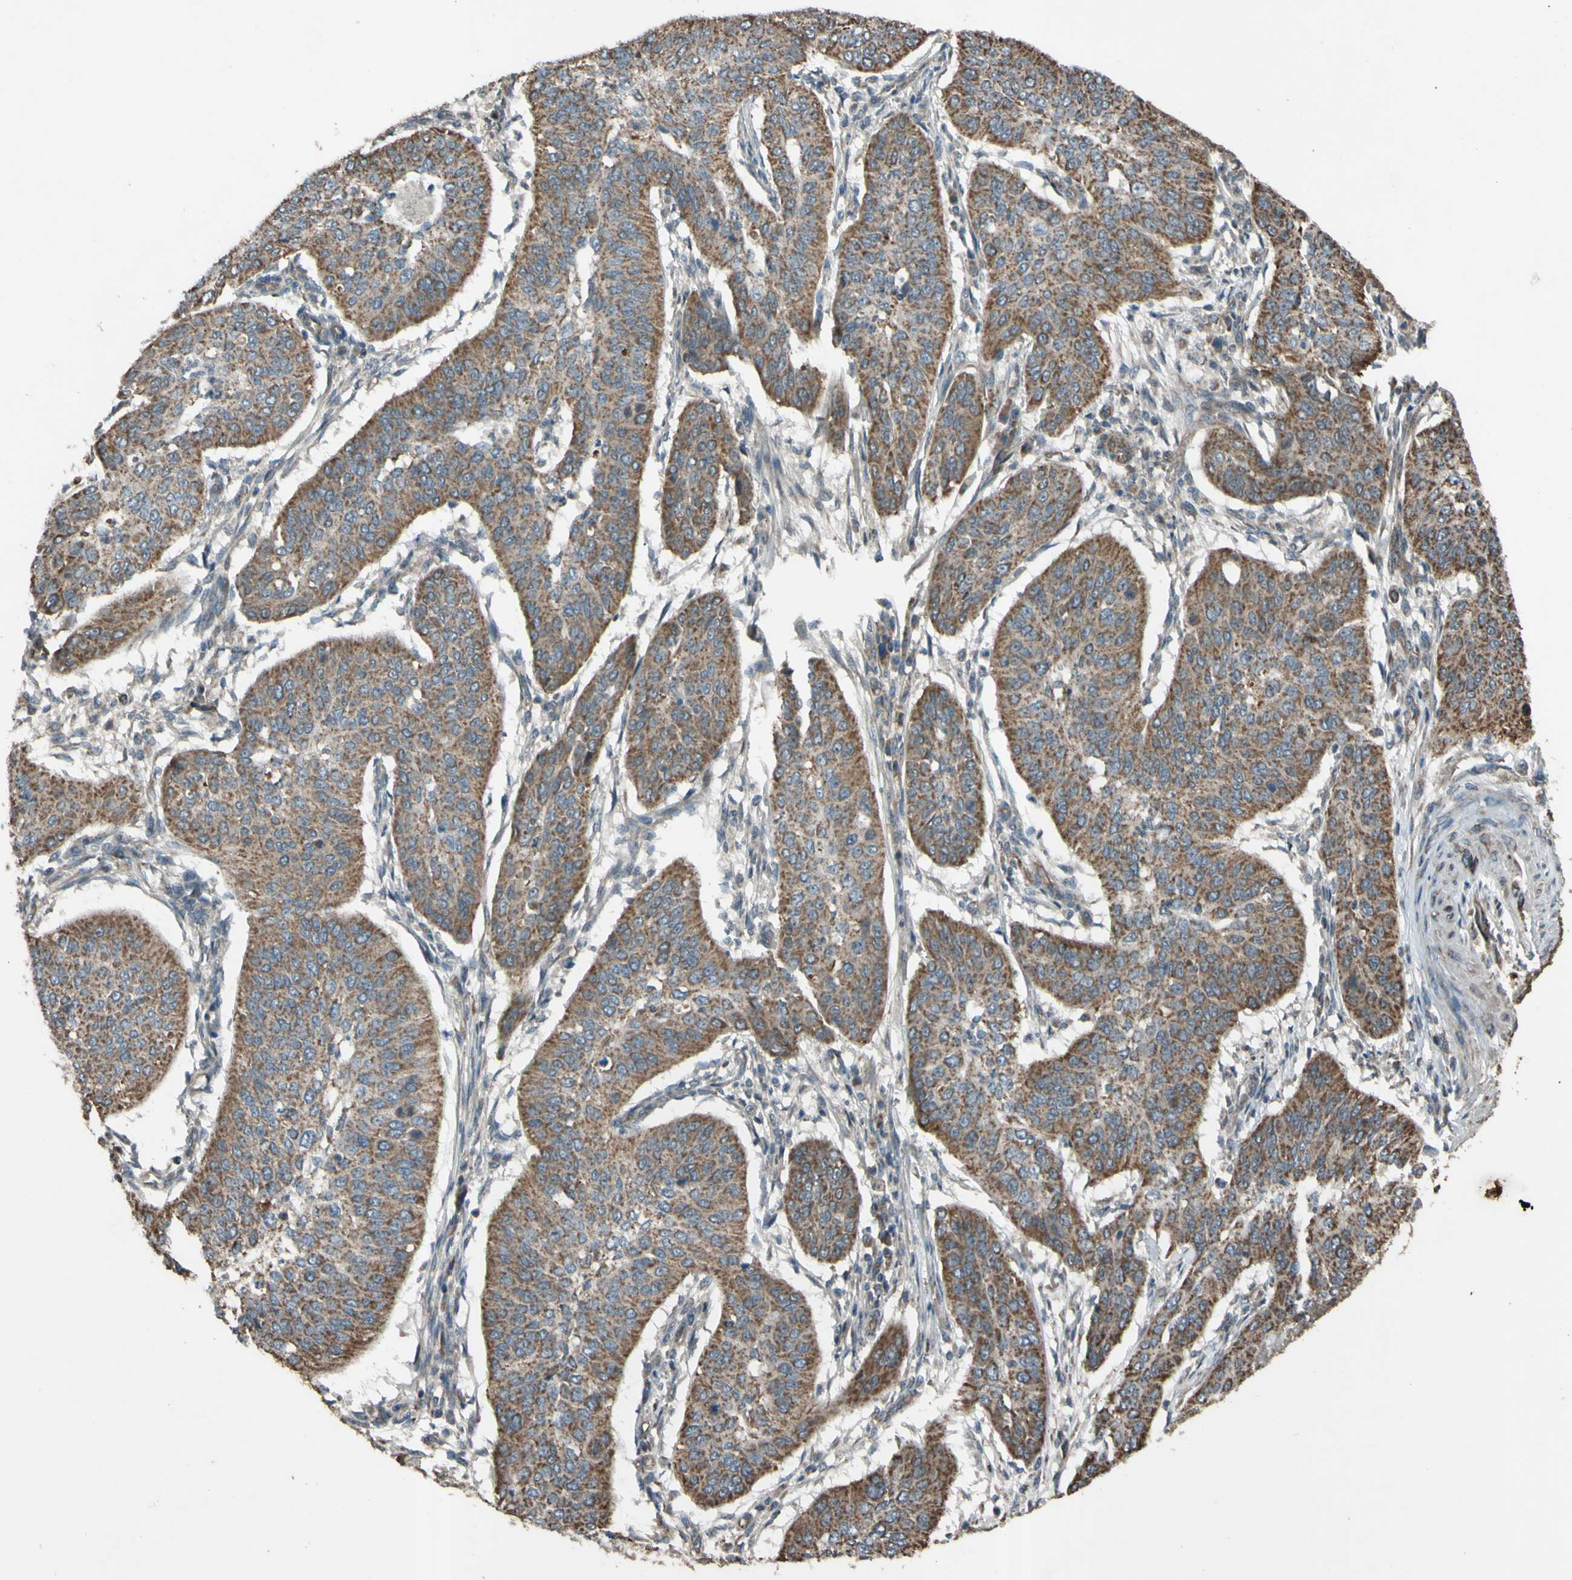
{"staining": {"intensity": "moderate", "quantity": ">75%", "location": "cytoplasmic/membranous"}, "tissue": "cervical cancer", "cell_type": "Tumor cells", "image_type": "cancer", "snomed": [{"axis": "morphology", "description": "Normal tissue, NOS"}, {"axis": "morphology", "description": "Squamous cell carcinoma, NOS"}, {"axis": "topography", "description": "Cervix"}], "caption": "Protein expression analysis of cervical cancer reveals moderate cytoplasmic/membranous staining in about >75% of tumor cells.", "gene": "ACOT8", "patient": {"sex": "female", "age": 39}}